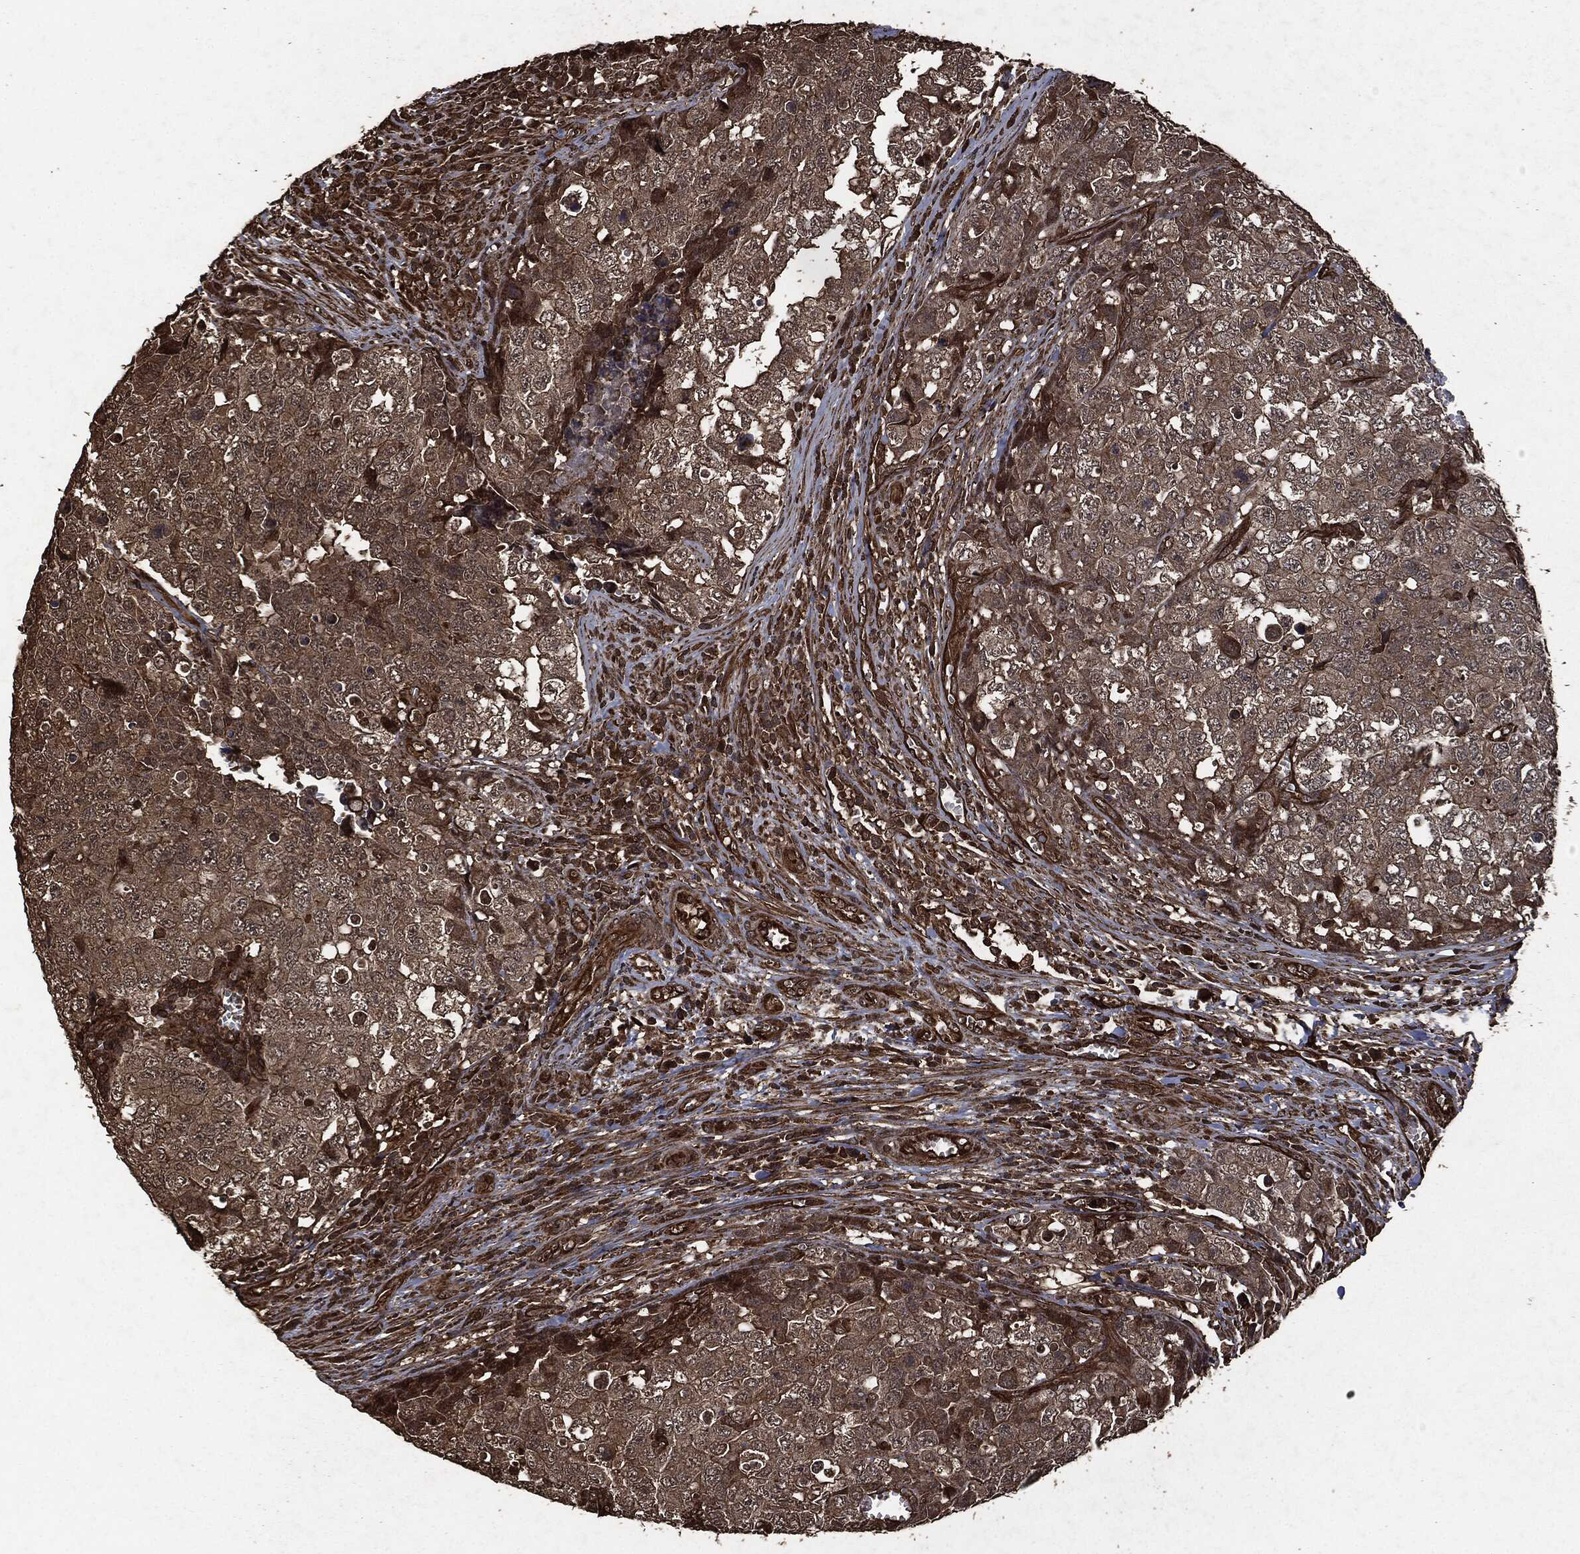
{"staining": {"intensity": "moderate", "quantity": "25%-75%", "location": "cytoplasmic/membranous"}, "tissue": "testis cancer", "cell_type": "Tumor cells", "image_type": "cancer", "snomed": [{"axis": "morphology", "description": "Carcinoma, Embryonal, NOS"}, {"axis": "topography", "description": "Testis"}], "caption": "This is an image of immunohistochemistry staining of testis cancer, which shows moderate expression in the cytoplasmic/membranous of tumor cells.", "gene": "HRAS", "patient": {"sex": "male", "age": 23}}